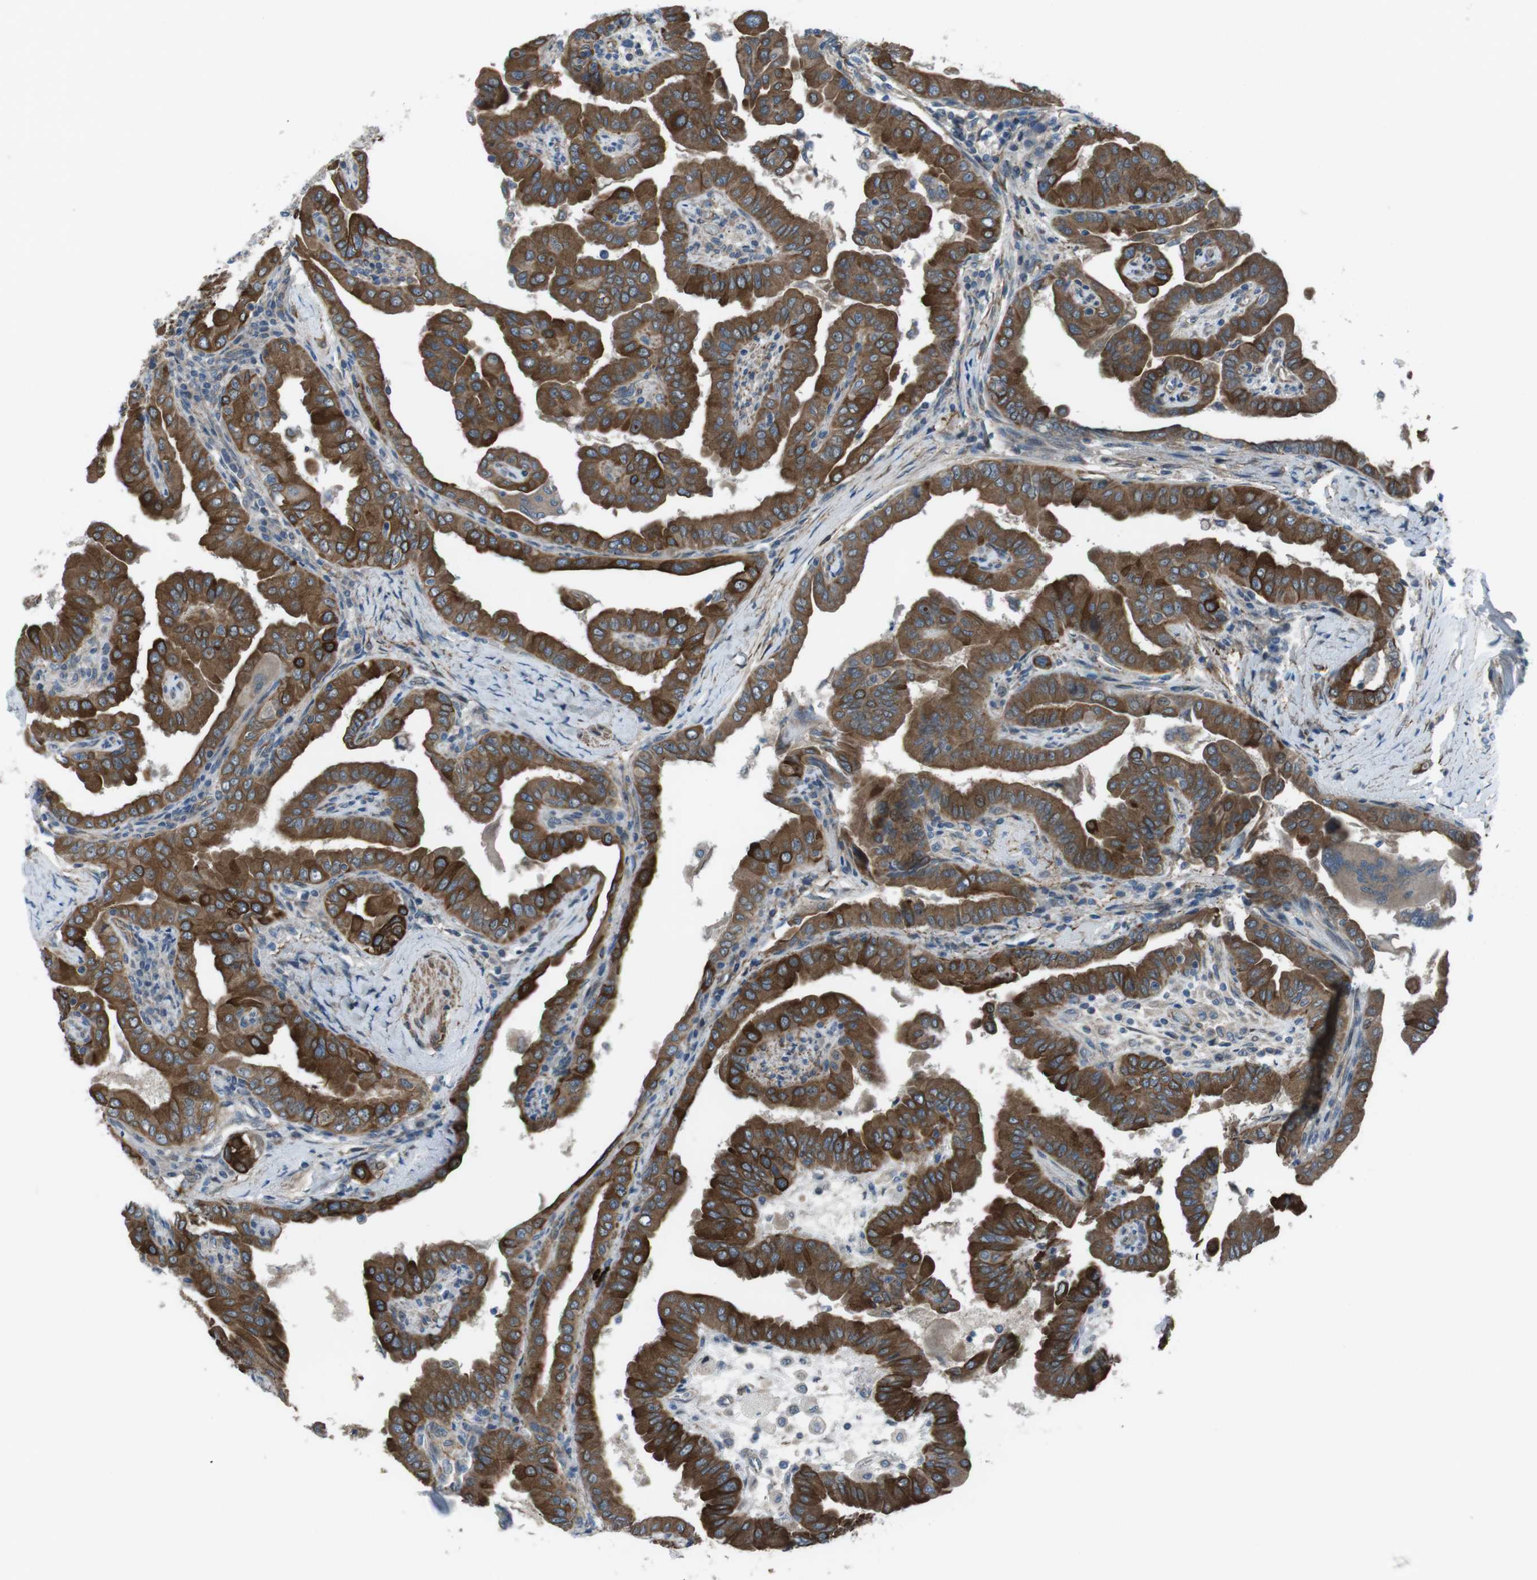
{"staining": {"intensity": "strong", "quantity": ">75%", "location": "cytoplasmic/membranous"}, "tissue": "thyroid cancer", "cell_type": "Tumor cells", "image_type": "cancer", "snomed": [{"axis": "morphology", "description": "Papillary adenocarcinoma, NOS"}, {"axis": "topography", "description": "Thyroid gland"}], "caption": "Strong cytoplasmic/membranous staining is identified in about >75% of tumor cells in papillary adenocarcinoma (thyroid).", "gene": "FAM174B", "patient": {"sex": "male", "age": 33}}